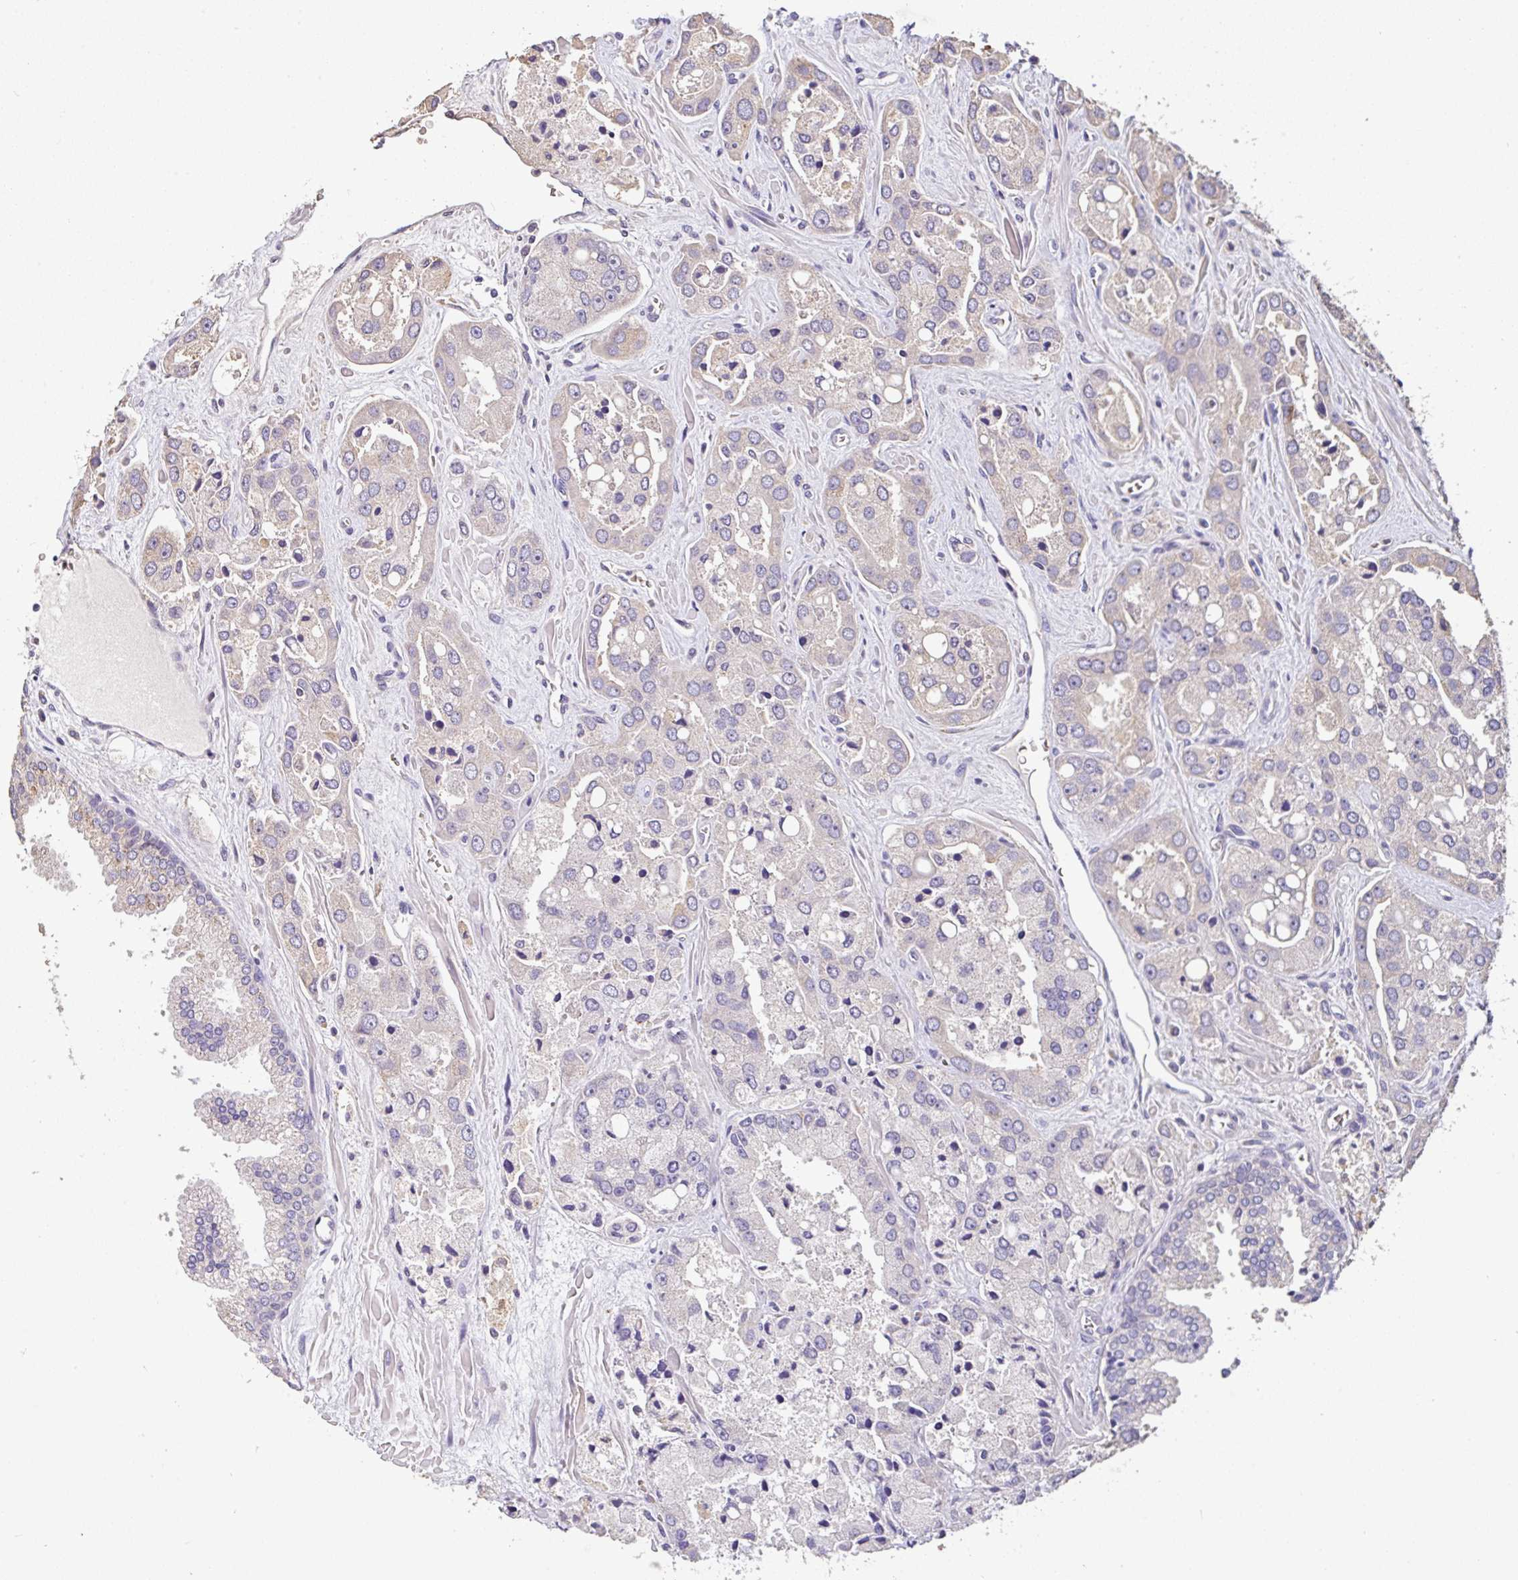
{"staining": {"intensity": "negative", "quantity": "none", "location": "none"}, "tissue": "prostate cancer", "cell_type": "Tumor cells", "image_type": "cancer", "snomed": [{"axis": "morphology", "description": "Normal tissue, NOS"}, {"axis": "morphology", "description": "Adenocarcinoma, High grade"}, {"axis": "topography", "description": "Prostate"}, {"axis": "topography", "description": "Peripheral nerve tissue"}], "caption": "There is no significant positivity in tumor cells of prostate adenocarcinoma (high-grade).", "gene": "C1QTNF9B", "patient": {"sex": "male", "age": 68}}